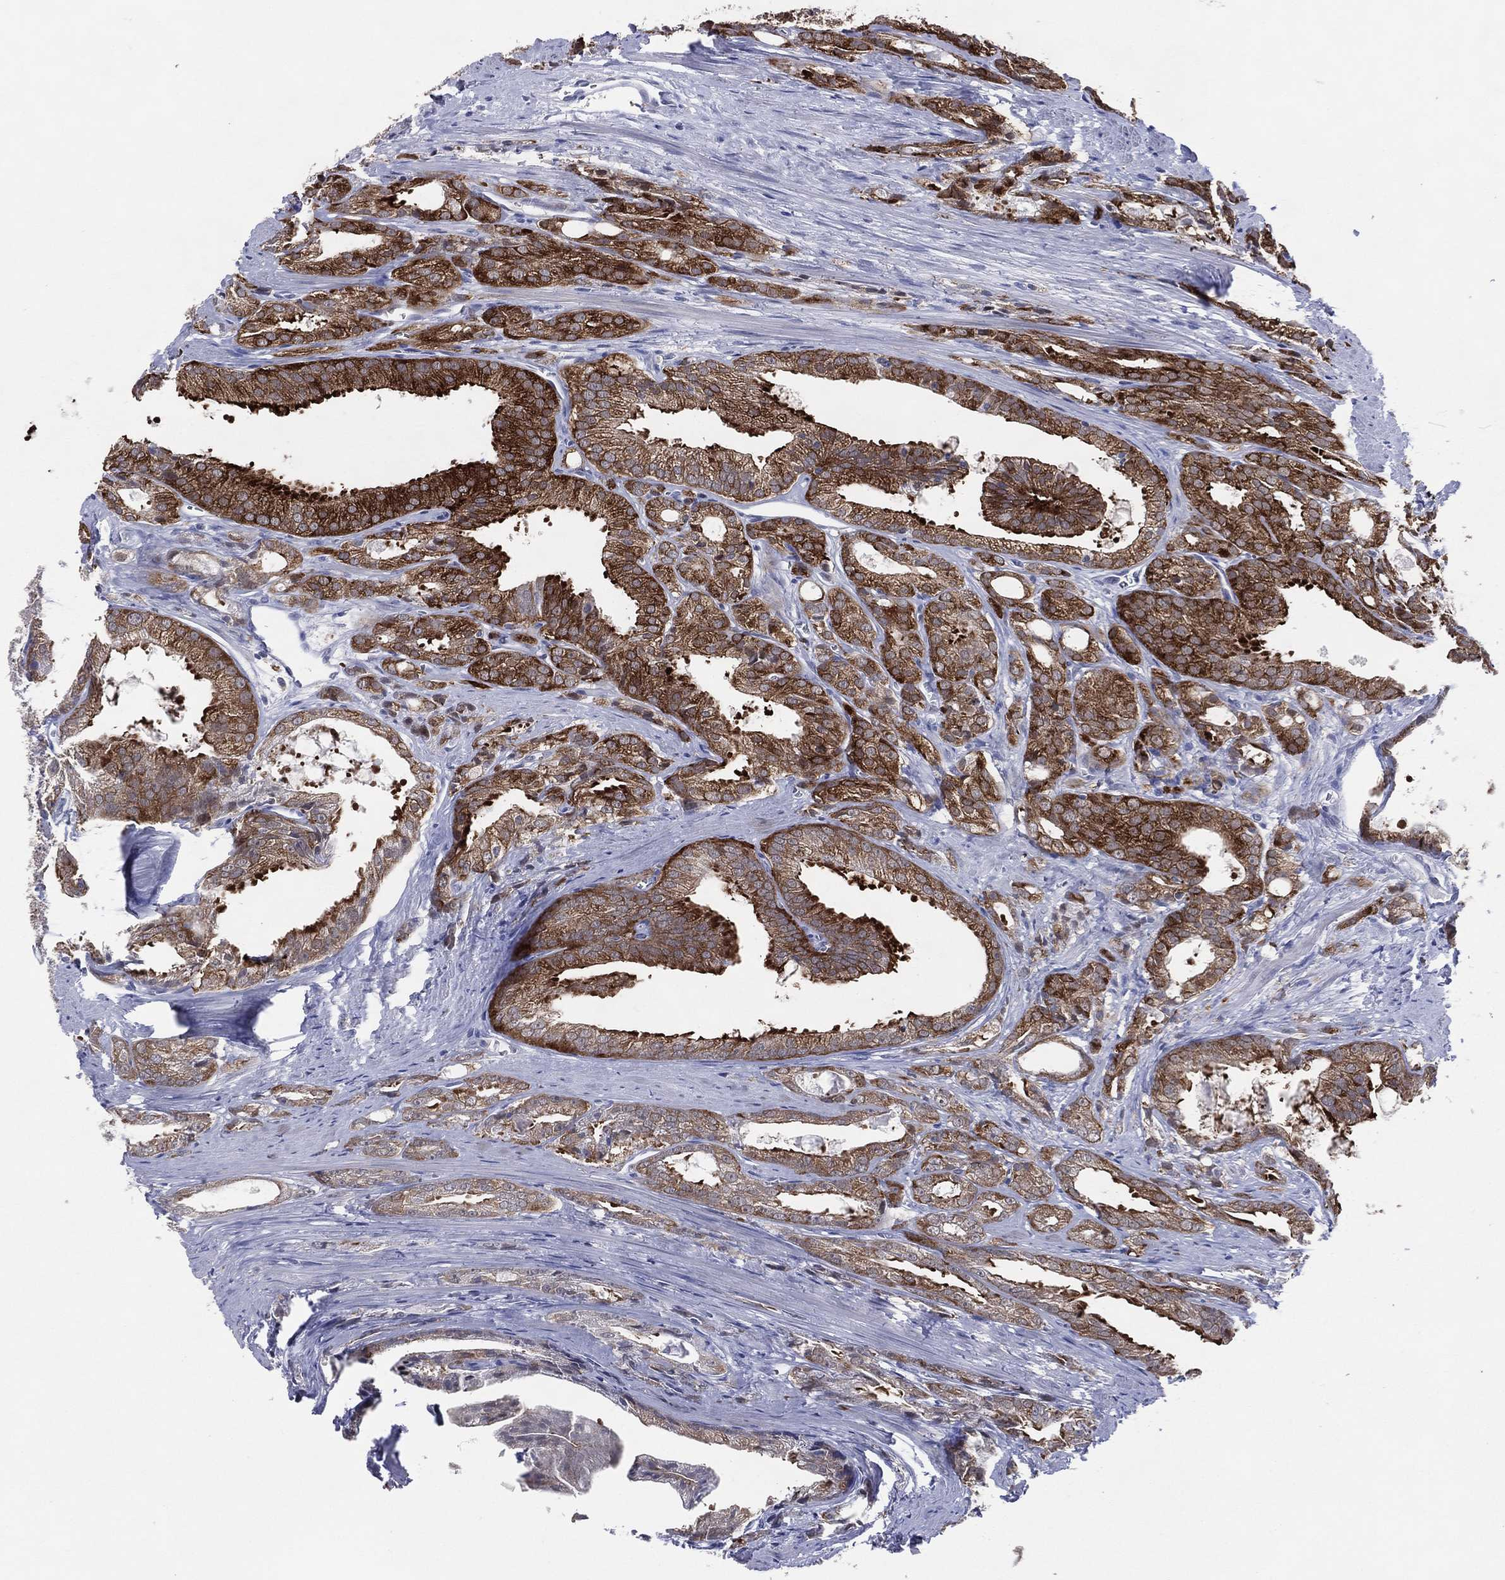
{"staining": {"intensity": "strong", "quantity": "25%-75%", "location": "cytoplasmic/membranous"}, "tissue": "prostate cancer", "cell_type": "Tumor cells", "image_type": "cancer", "snomed": [{"axis": "morphology", "description": "Adenocarcinoma, NOS"}, {"axis": "morphology", "description": "Adenocarcinoma, High grade"}, {"axis": "topography", "description": "Prostate"}], "caption": "Strong cytoplasmic/membranous staining is identified in approximately 25%-75% of tumor cells in prostate cancer.", "gene": "CFAP58", "patient": {"sex": "male", "age": 70}}